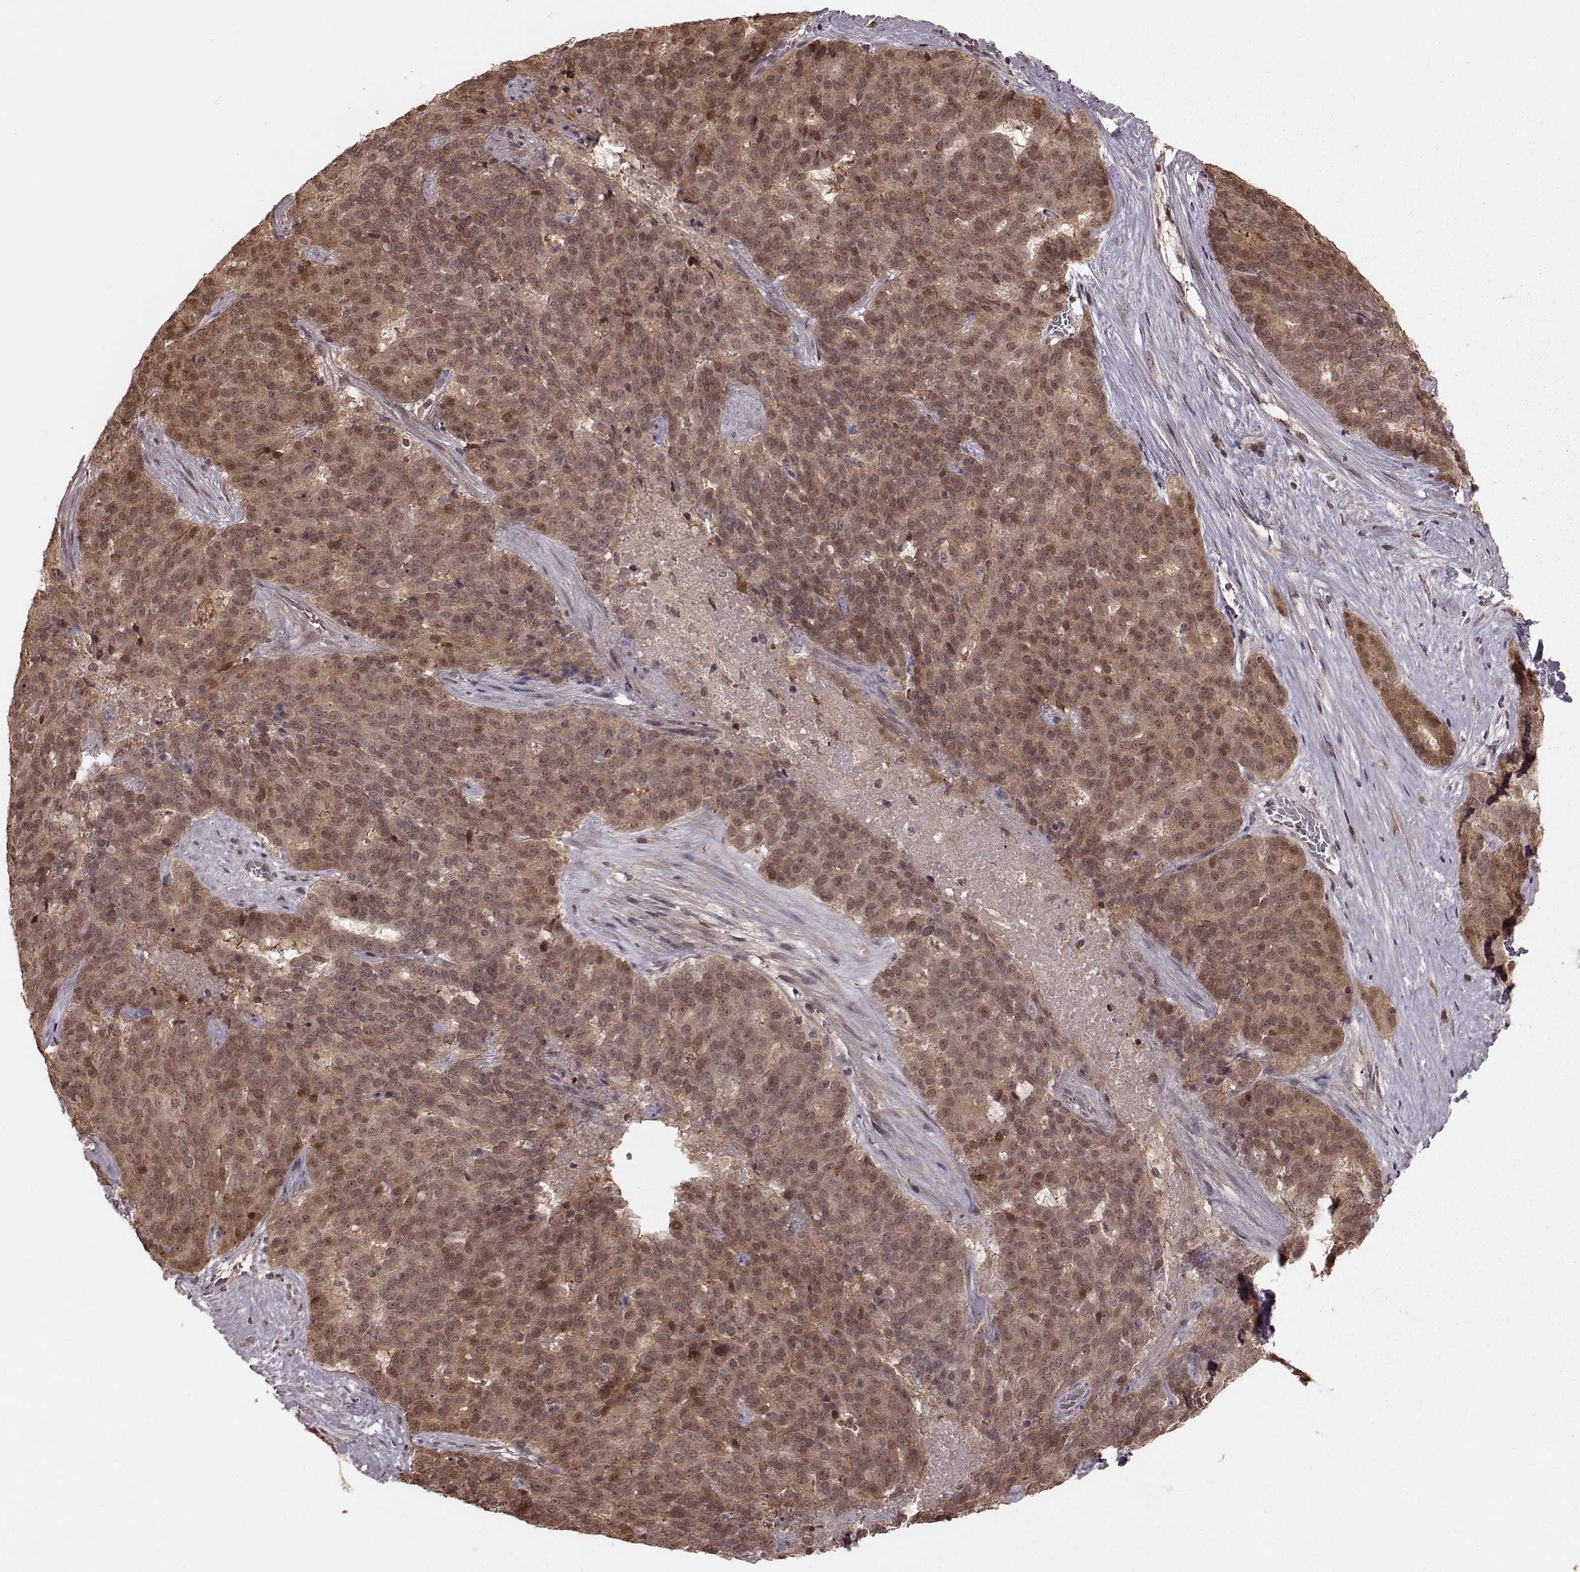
{"staining": {"intensity": "weak", "quantity": ">75%", "location": "cytoplasmic/membranous,nuclear"}, "tissue": "liver cancer", "cell_type": "Tumor cells", "image_type": "cancer", "snomed": [{"axis": "morphology", "description": "Cholangiocarcinoma"}, {"axis": "topography", "description": "Liver"}], "caption": "Immunohistochemical staining of human liver cancer (cholangiocarcinoma) shows weak cytoplasmic/membranous and nuclear protein positivity in about >75% of tumor cells. (Stains: DAB (3,3'-diaminobenzidine) in brown, nuclei in blue, Microscopy: brightfield microscopy at high magnification).", "gene": "GSS", "patient": {"sex": "female", "age": 47}}